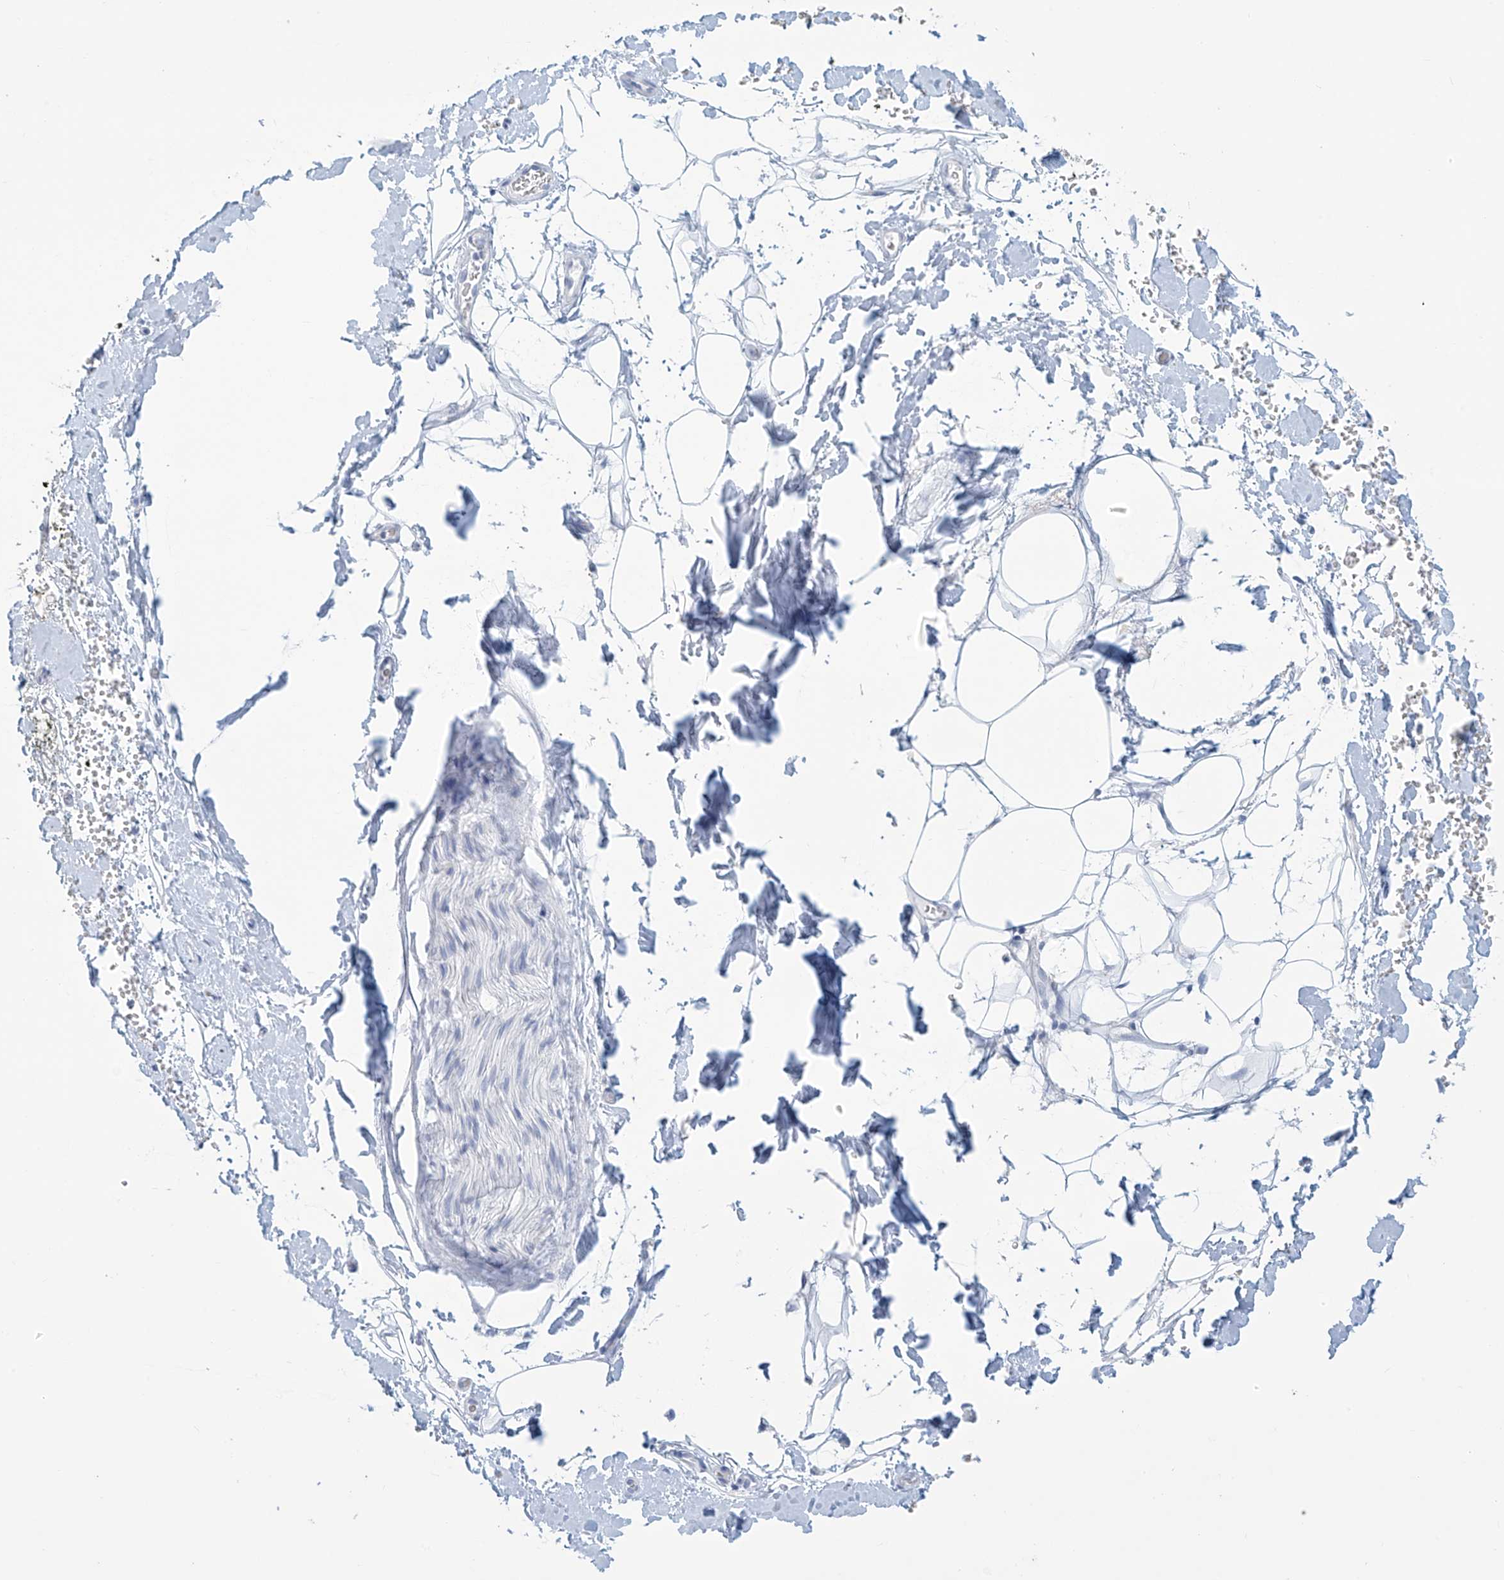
{"staining": {"intensity": "negative", "quantity": "none", "location": "none"}, "tissue": "adipose tissue", "cell_type": "Adipocytes", "image_type": "normal", "snomed": [{"axis": "morphology", "description": "Normal tissue, NOS"}, {"axis": "morphology", "description": "Adenocarcinoma, NOS"}, {"axis": "topography", "description": "Pancreas"}, {"axis": "topography", "description": "Peripheral nerve tissue"}], "caption": "A micrograph of adipose tissue stained for a protein shows no brown staining in adipocytes. (DAB (3,3'-diaminobenzidine) immunohistochemistry (IHC) visualized using brightfield microscopy, high magnification).", "gene": "DSP", "patient": {"sex": "male", "age": 59}}